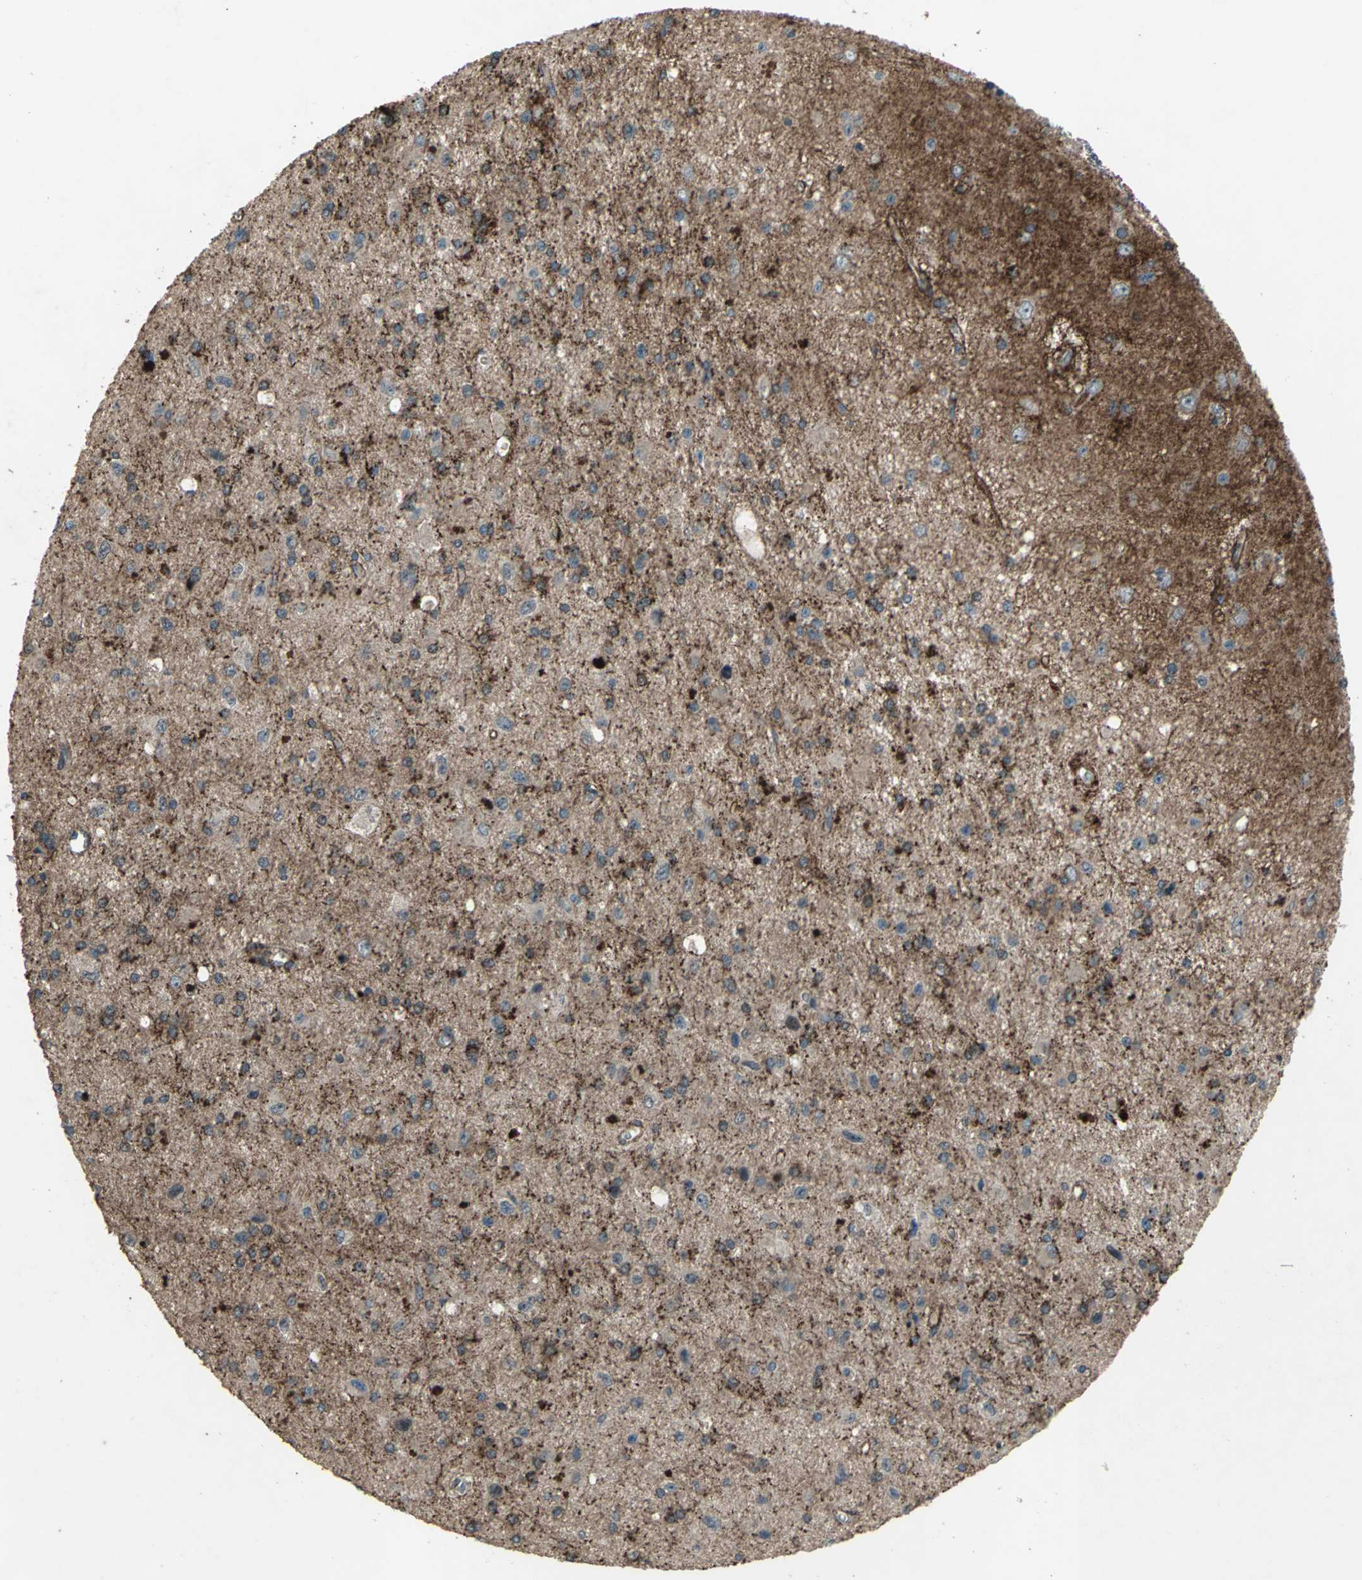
{"staining": {"intensity": "strong", "quantity": "<25%", "location": "cytoplasmic/membranous"}, "tissue": "glioma", "cell_type": "Tumor cells", "image_type": "cancer", "snomed": [{"axis": "morphology", "description": "Glioma, malignant, Low grade"}, {"axis": "topography", "description": "Brain"}], "caption": "A medium amount of strong cytoplasmic/membranous staining is present in approximately <25% of tumor cells in glioma tissue. (DAB (3,3'-diaminobenzidine) = brown stain, brightfield microscopy at high magnification).", "gene": "SEPTIN4", "patient": {"sex": "male", "age": 58}}